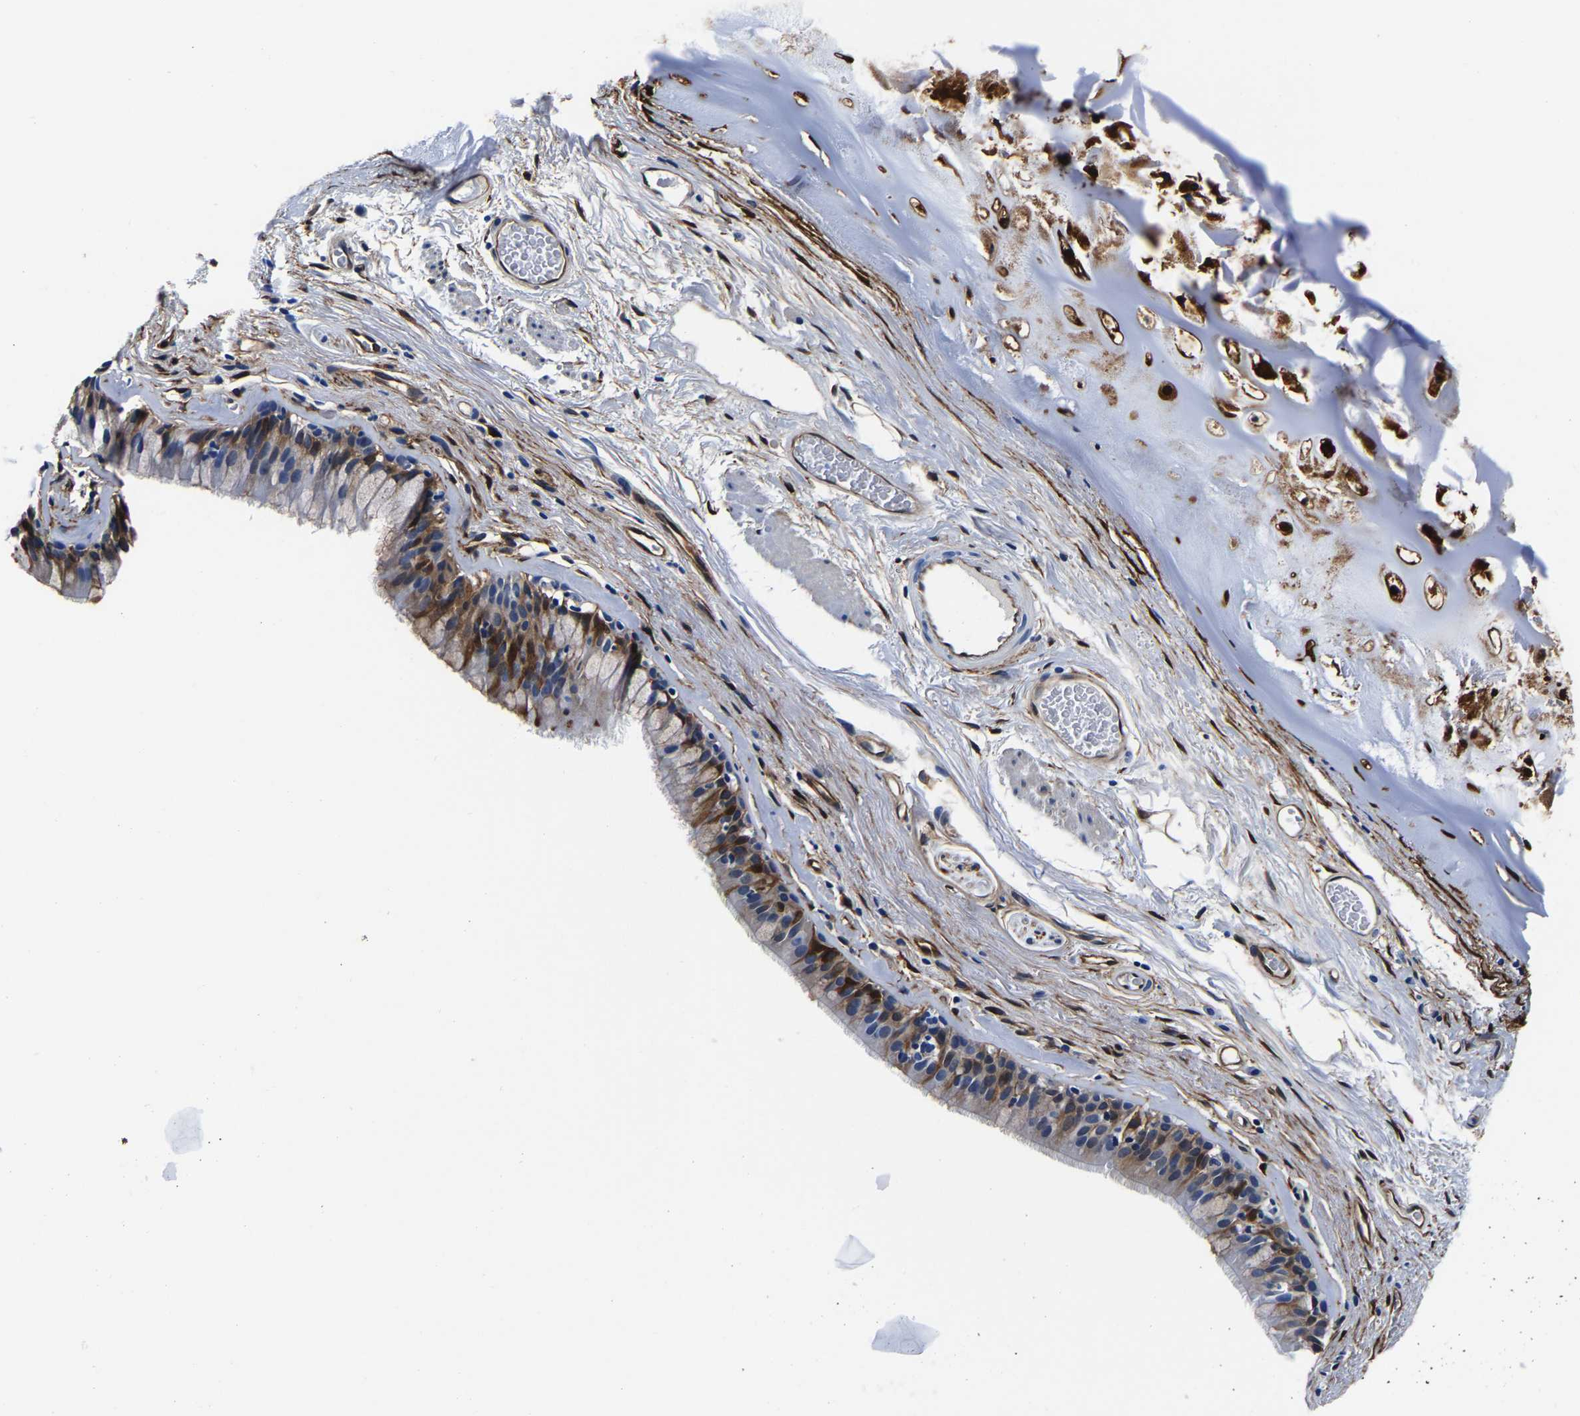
{"staining": {"intensity": "moderate", "quantity": ">75%", "location": "cytoplasmic/membranous,nuclear"}, "tissue": "bronchus", "cell_type": "Respiratory epithelial cells", "image_type": "normal", "snomed": [{"axis": "morphology", "description": "Normal tissue, NOS"}, {"axis": "topography", "description": "Cartilage tissue"}, {"axis": "topography", "description": "Bronchus"}], "caption": "Respiratory epithelial cells show medium levels of moderate cytoplasmic/membranous,nuclear expression in about >75% of cells in benign bronchus.", "gene": "S100A13", "patient": {"sex": "female", "age": 53}}